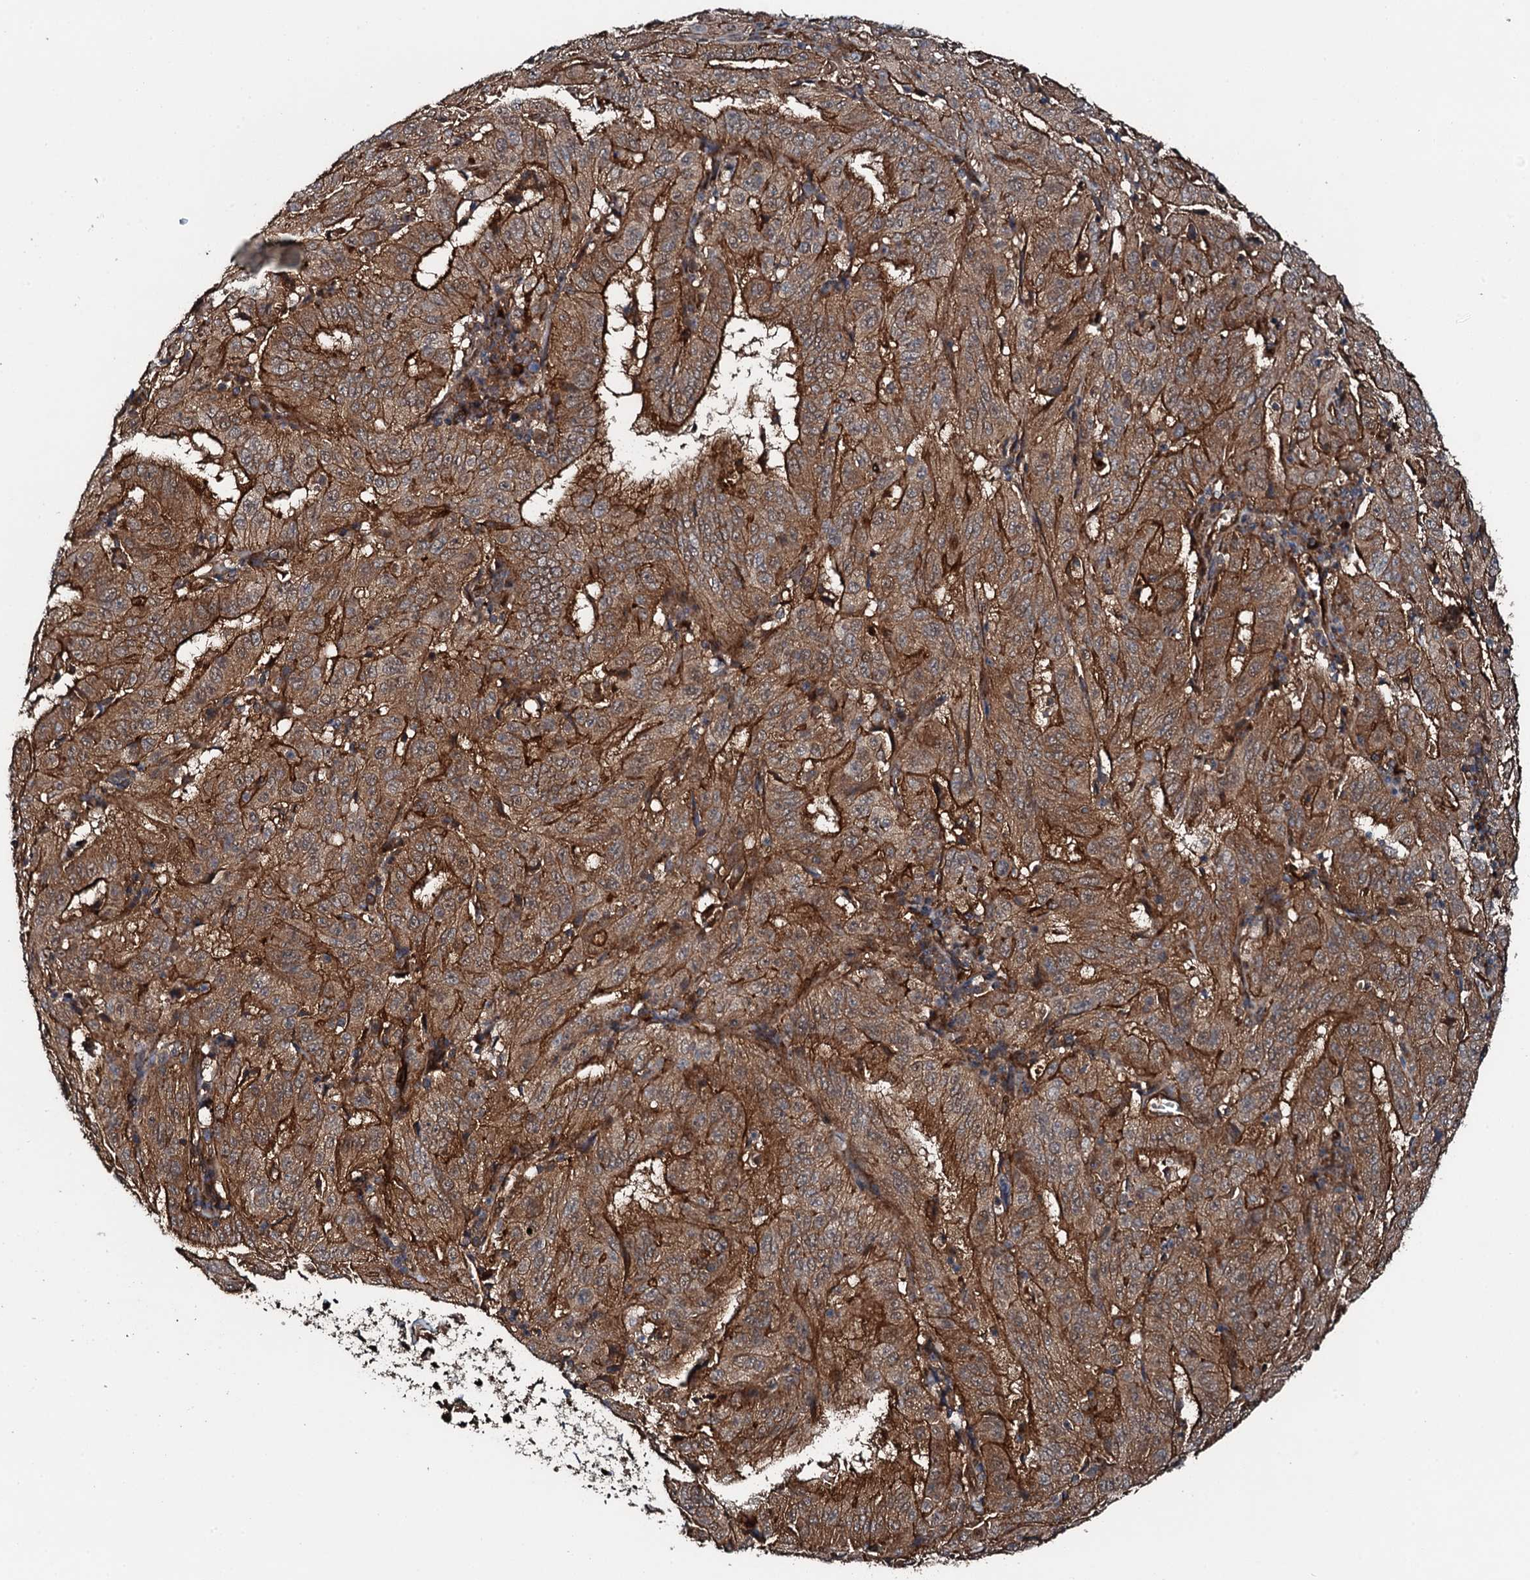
{"staining": {"intensity": "strong", "quantity": ">75%", "location": "cytoplasmic/membranous"}, "tissue": "pancreatic cancer", "cell_type": "Tumor cells", "image_type": "cancer", "snomed": [{"axis": "morphology", "description": "Adenocarcinoma, NOS"}, {"axis": "topography", "description": "Pancreas"}], "caption": "Pancreatic cancer was stained to show a protein in brown. There is high levels of strong cytoplasmic/membranous staining in approximately >75% of tumor cells. The staining was performed using DAB to visualize the protein expression in brown, while the nuclei were stained in blue with hematoxylin (Magnification: 20x).", "gene": "FLYWCH1", "patient": {"sex": "male", "age": 63}}